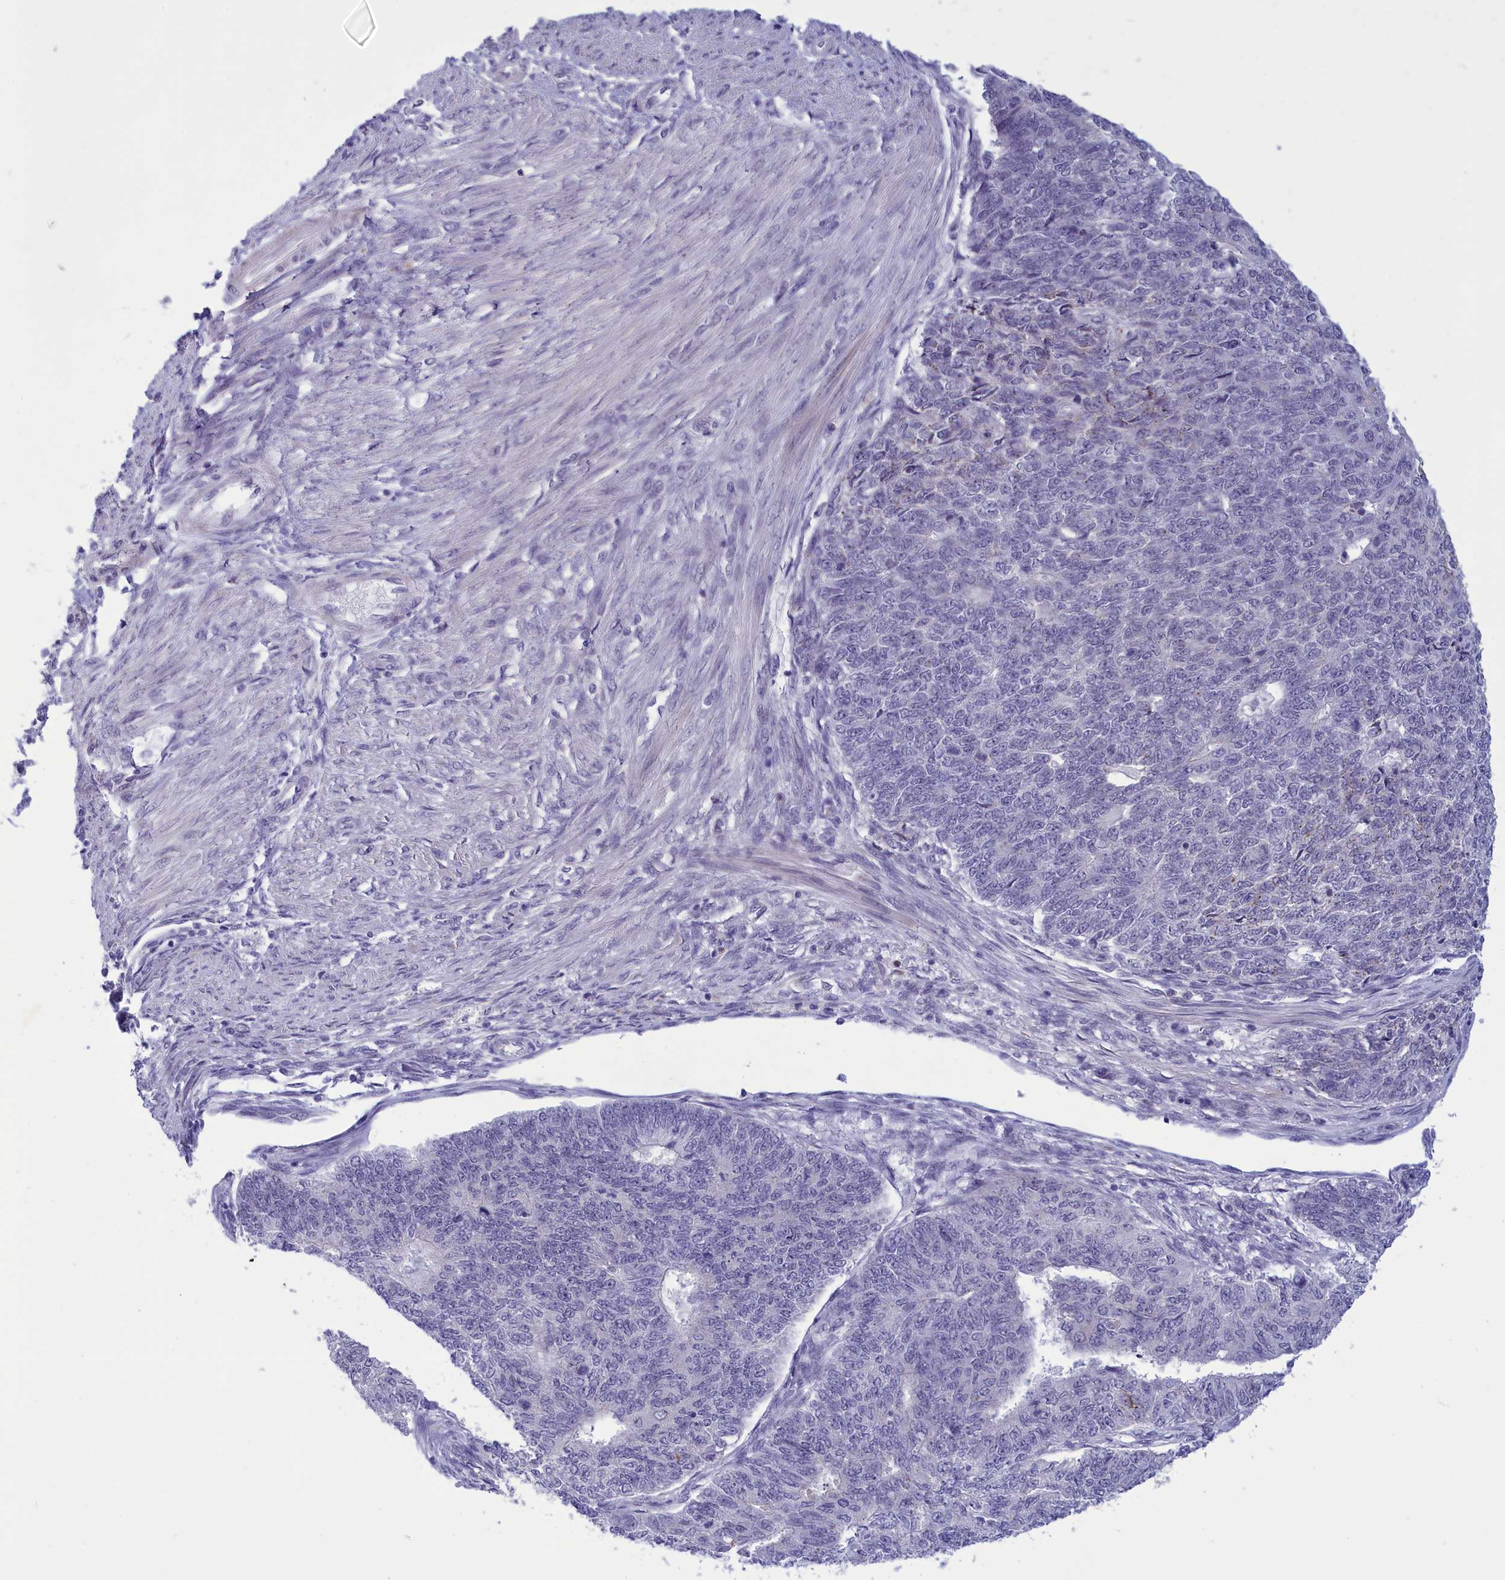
{"staining": {"intensity": "negative", "quantity": "none", "location": "none"}, "tissue": "endometrial cancer", "cell_type": "Tumor cells", "image_type": "cancer", "snomed": [{"axis": "morphology", "description": "Adenocarcinoma, NOS"}, {"axis": "topography", "description": "Endometrium"}], "caption": "Immunohistochemistry (IHC) histopathology image of neoplastic tissue: endometrial adenocarcinoma stained with DAB (3,3'-diaminobenzidine) reveals no significant protein staining in tumor cells. (Brightfield microscopy of DAB immunohistochemistry (IHC) at high magnification).", "gene": "ELOA2", "patient": {"sex": "female", "age": 32}}